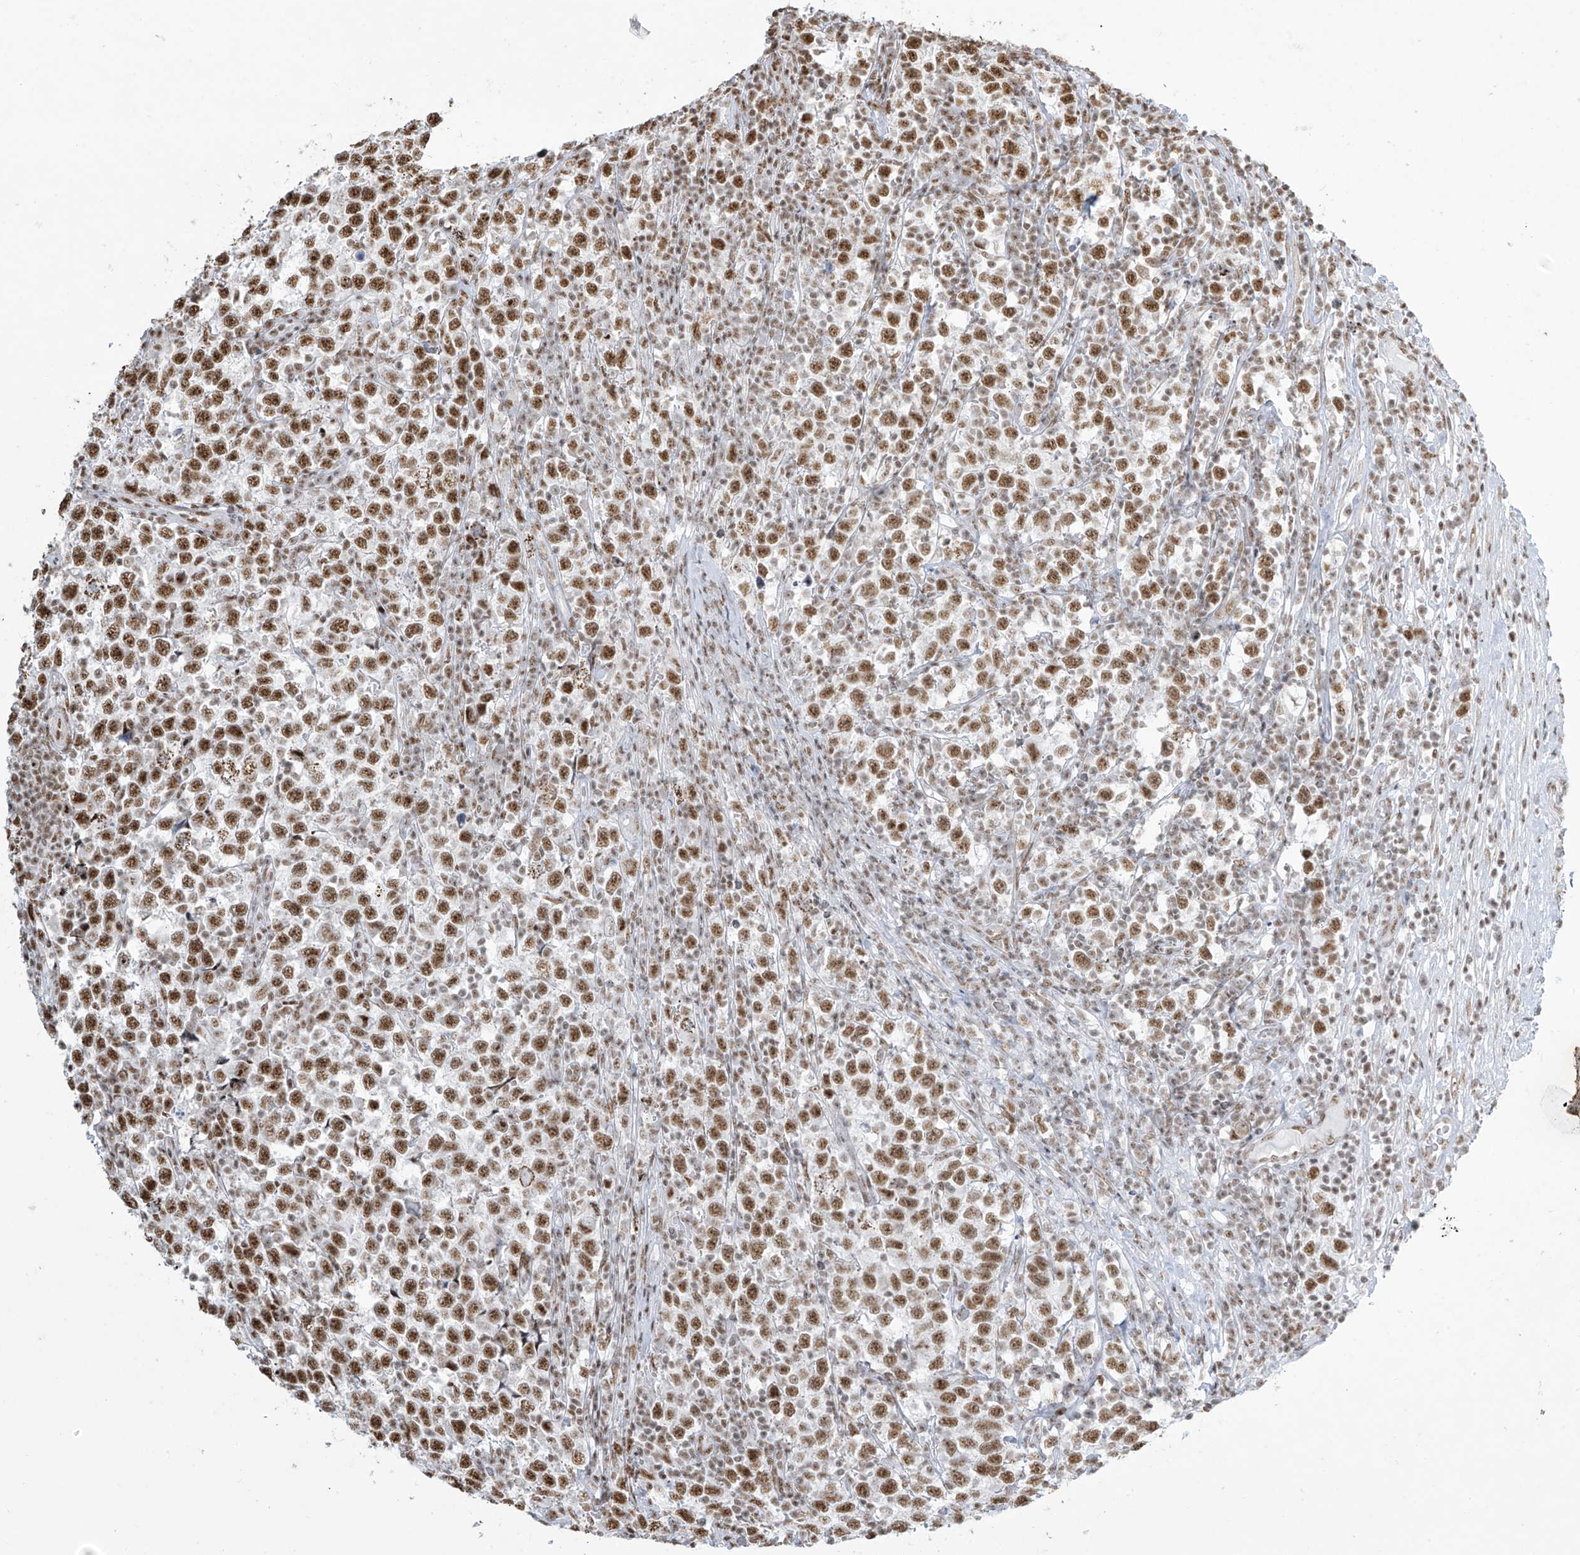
{"staining": {"intensity": "strong", "quantity": ">75%", "location": "nuclear"}, "tissue": "testis cancer", "cell_type": "Tumor cells", "image_type": "cancer", "snomed": [{"axis": "morphology", "description": "Normal tissue, NOS"}, {"axis": "morphology", "description": "Seminoma, NOS"}, {"axis": "topography", "description": "Testis"}], "caption": "DAB (3,3'-diaminobenzidine) immunohistochemical staining of human testis cancer (seminoma) displays strong nuclear protein staining in approximately >75% of tumor cells. Nuclei are stained in blue.", "gene": "MS4A6A", "patient": {"sex": "male", "age": 43}}